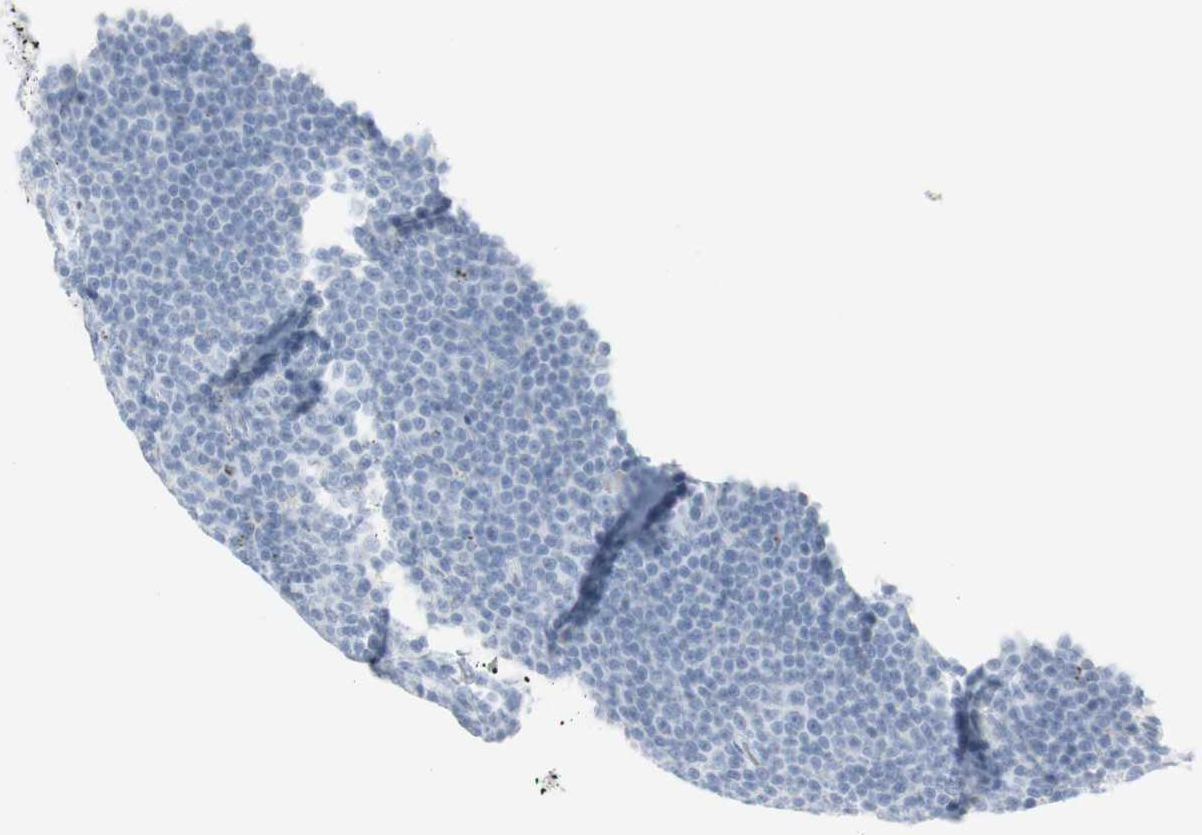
{"staining": {"intensity": "negative", "quantity": "none", "location": "none"}, "tissue": "lymphoma", "cell_type": "Tumor cells", "image_type": "cancer", "snomed": [{"axis": "morphology", "description": "Malignant lymphoma, non-Hodgkin's type, Low grade"}, {"axis": "topography", "description": "Lymph node"}], "caption": "The histopathology image reveals no significant expression in tumor cells of malignant lymphoma, non-Hodgkin's type (low-grade).", "gene": "NAPSA", "patient": {"sex": "female", "age": 67}}